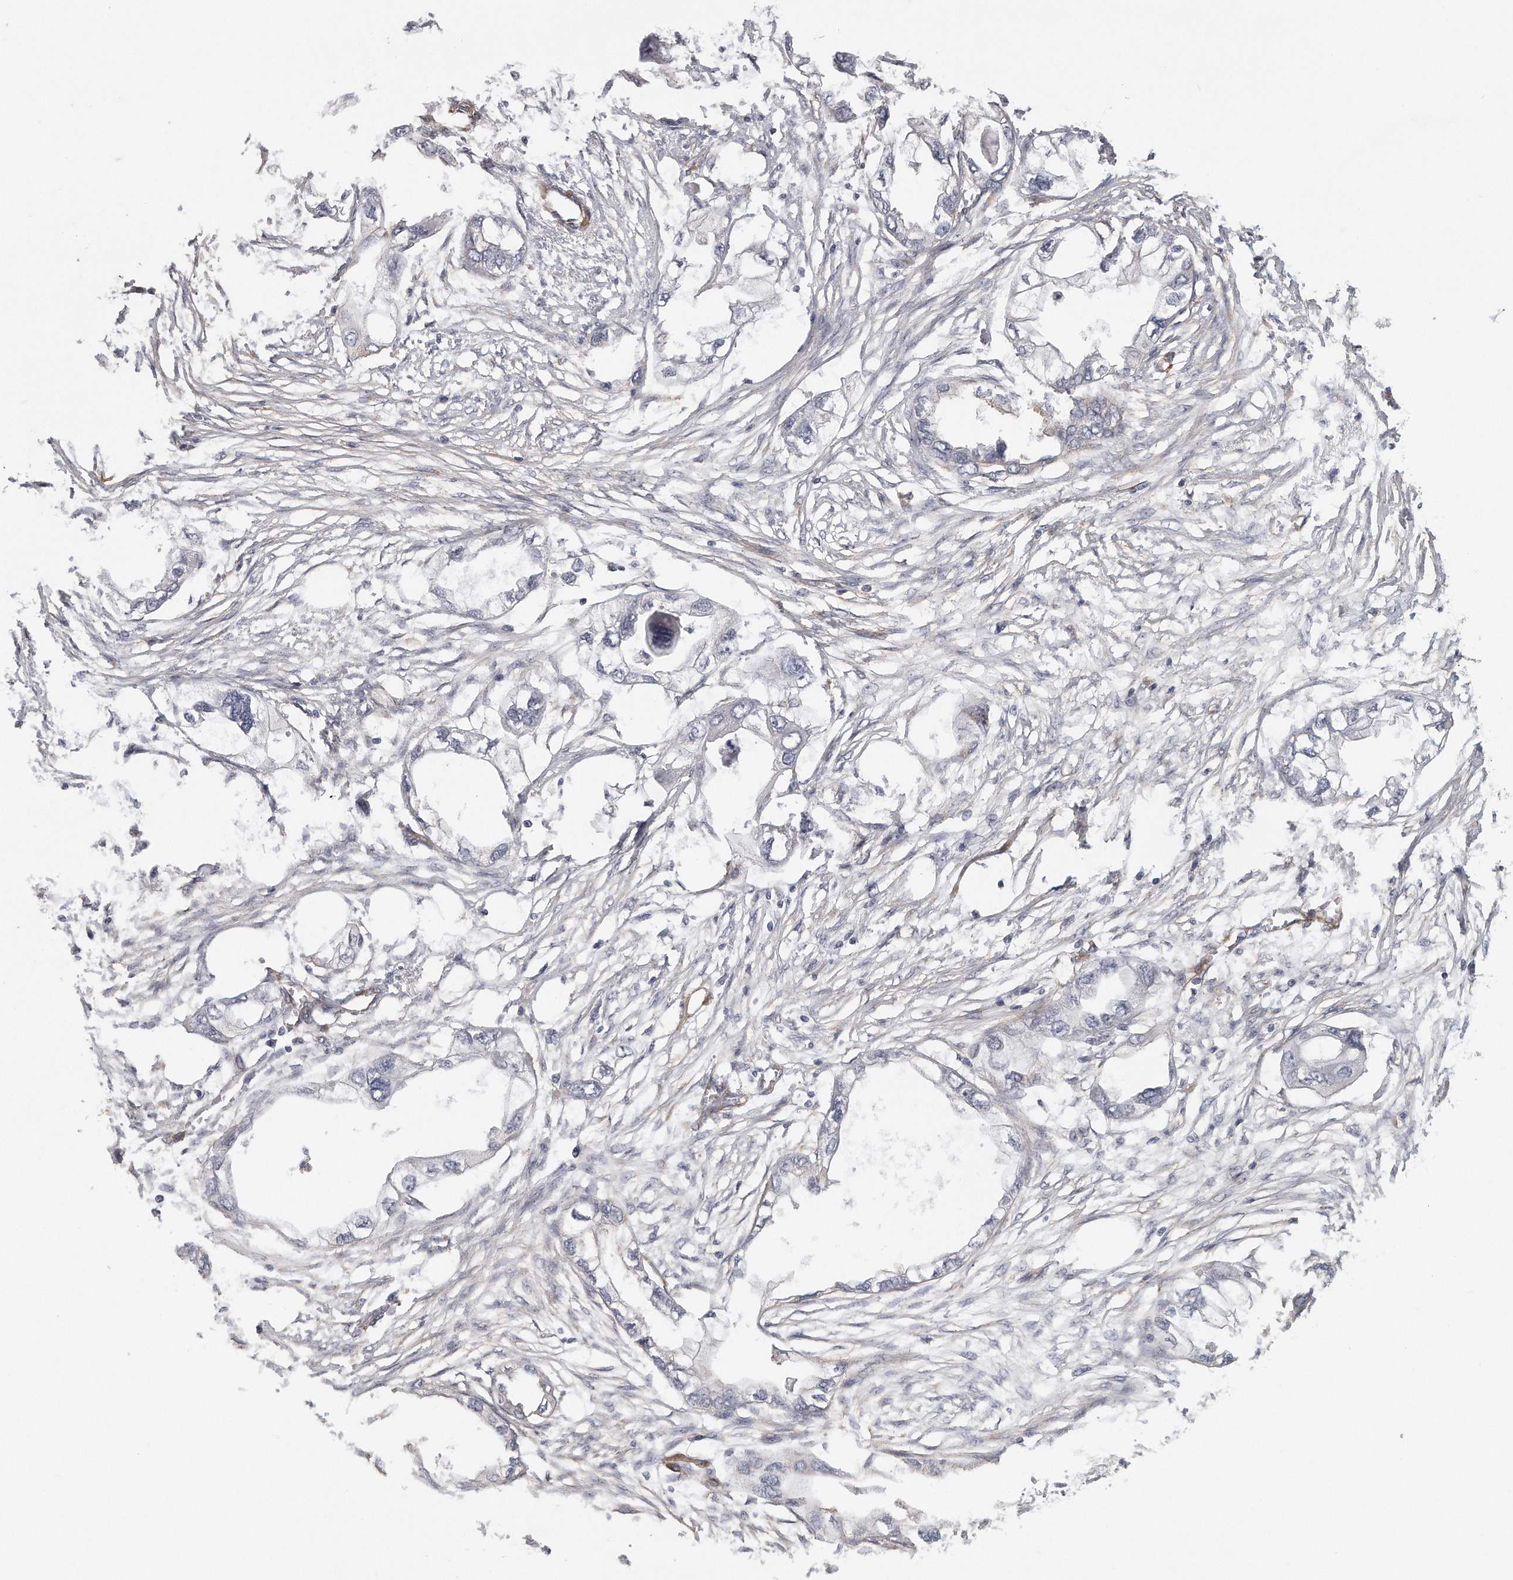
{"staining": {"intensity": "negative", "quantity": "none", "location": "none"}, "tissue": "endometrial cancer", "cell_type": "Tumor cells", "image_type": "cancer", "snomed": [{"axis": "morphology", "description": "Adenocarcinoma, NOS"}, {"axis": "morphology", "description": "Adenocarcinoma, metastatic, NOS"}, {"axis": "topography", "description": "Adipose tissue"}, {"axis": "topography", "description": "Endometrium"}], "caption": "DAB immunohistochemical staining of human metastatic adenocarcinoma (endometrial) reveals no significant expression in tumor cells.", "gene": "MTERF4", "patient": {"sex": "female", "age": 67}}